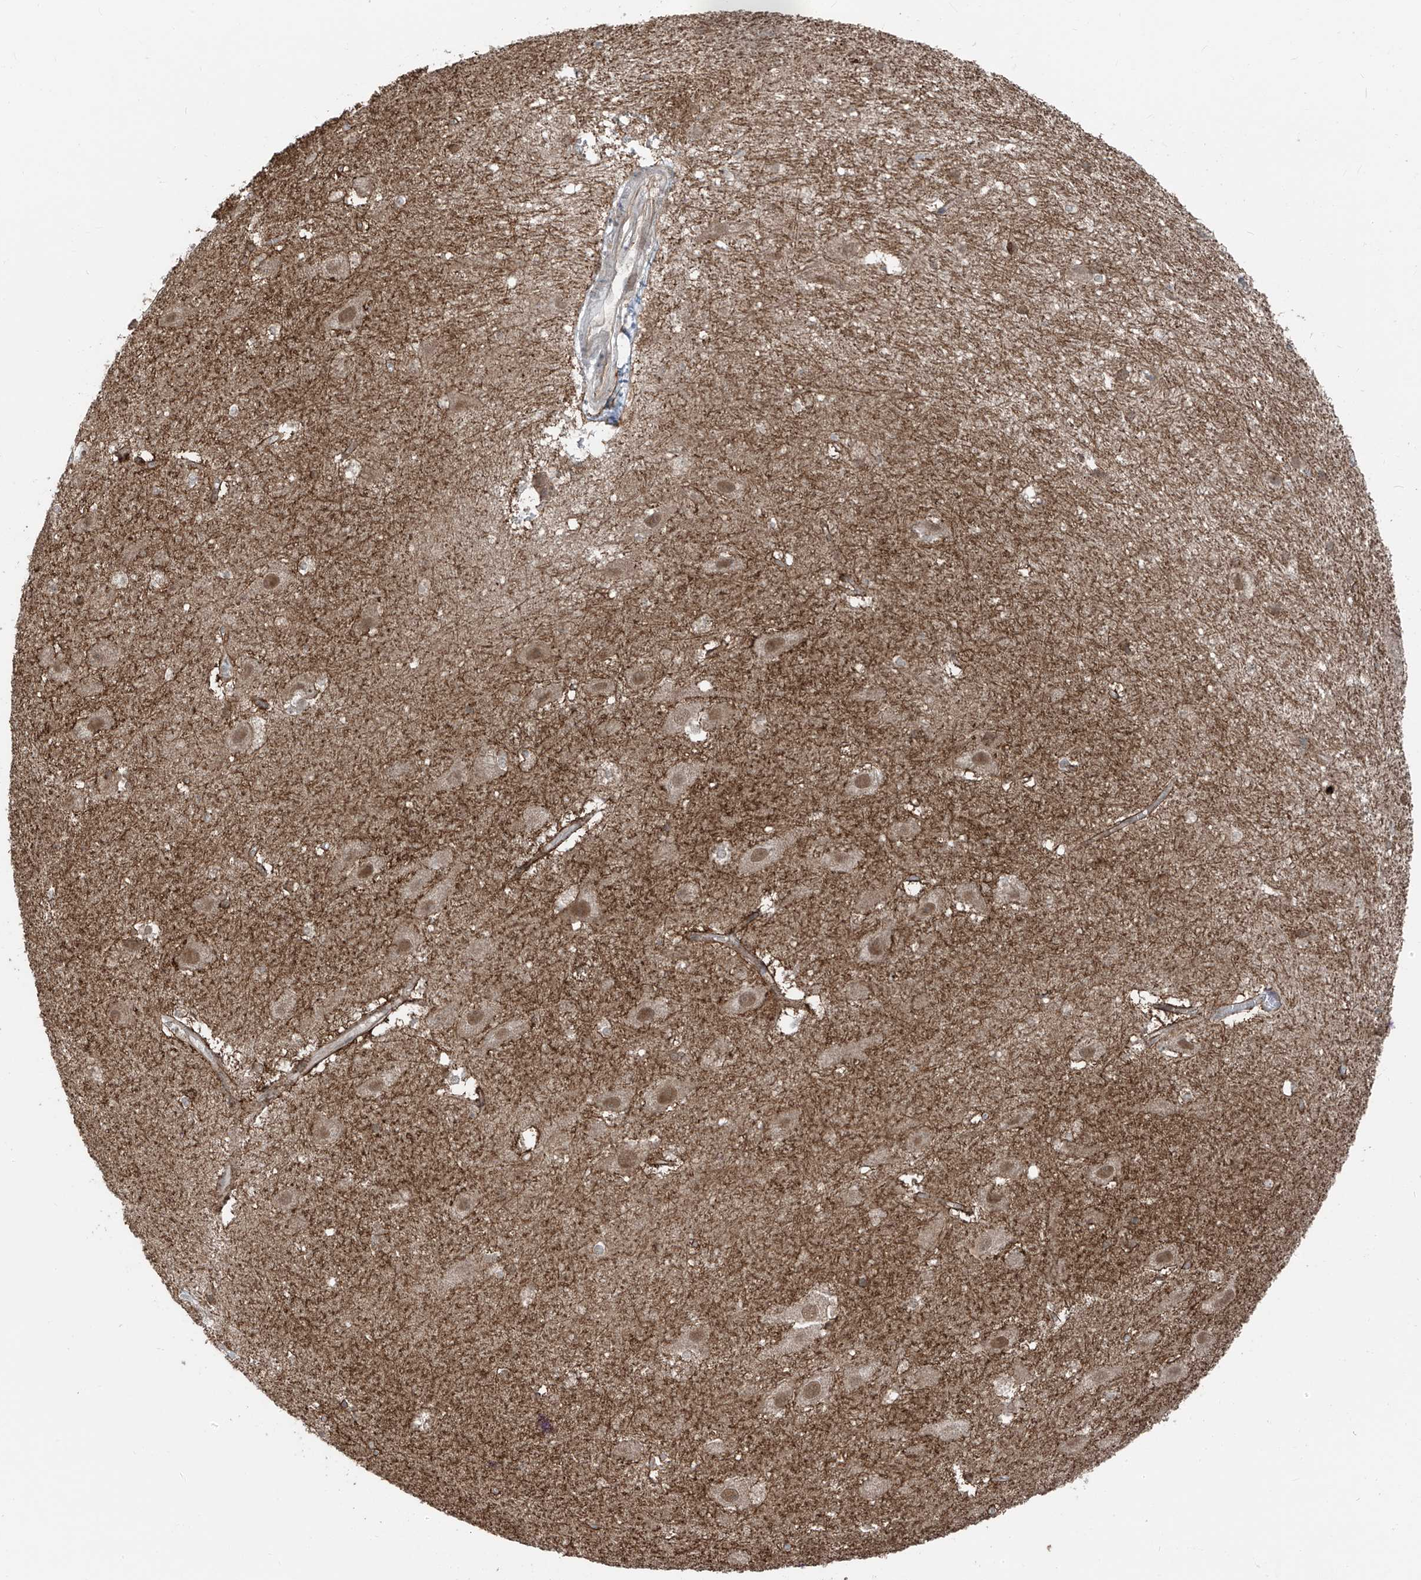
{"staining": {"intensity": "moderate", "quantity": ">75%", "location": "cytoplasmic/membranous,nuclear"}, "tissue": "hippocampus", "cell_type": "Glial cells", "image_type": "normal", "snomed": [{"axis": "morphology", "description": "Normal tissue, NOS"}, {"axis": "topography", "description": "Hippocampus"}], "caption": "Unremarkable hippocampus exhibits moderate cytoplasmic/membranous,nuclear positivity in approximately >75% of glial cells, visualized by immunohistochemistry.", "gene": "PDE11A", "patient": {"sex": "female", "age": 52}}